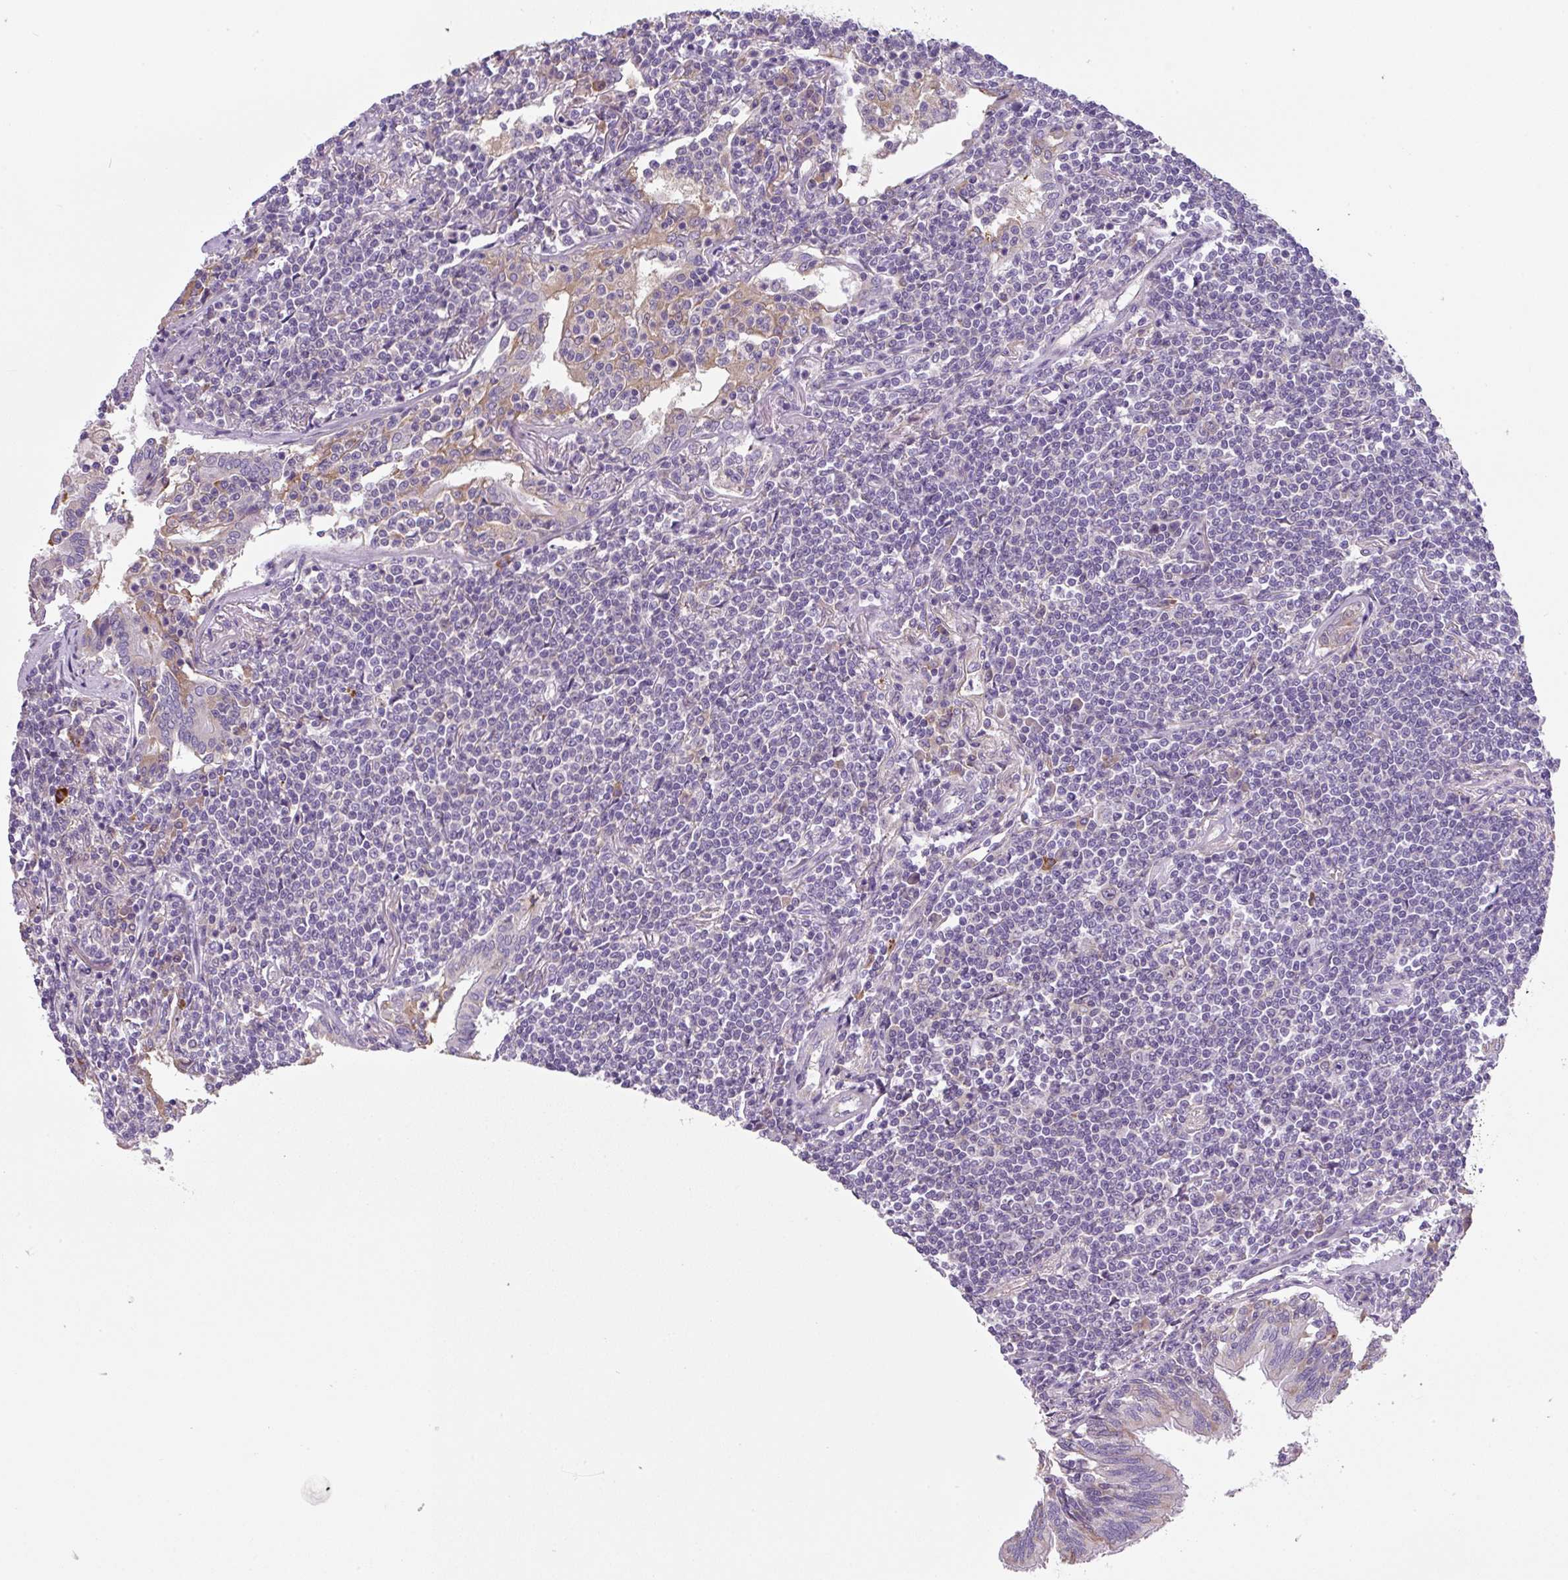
{"staining": {"intensity": "negative", "quantity": "none", "location": "none"}, "tissue": "lymphoma", "cell_type": "Tumor cells", "image_type": "cancer", "snomed": [{"axis": "morphology", "description": "Malignant lymphoma, non-Hodgkin's type, Low grade"}, {"axis": "topography", "description": "Lung"}], "caption": "A histopathology image of human low-grade malignant lymphoma, non-Hodgkin's type is negative for staining in tumor cells.", "gene": "FZD5", "patient": {"sex": "female", "age": 71}}